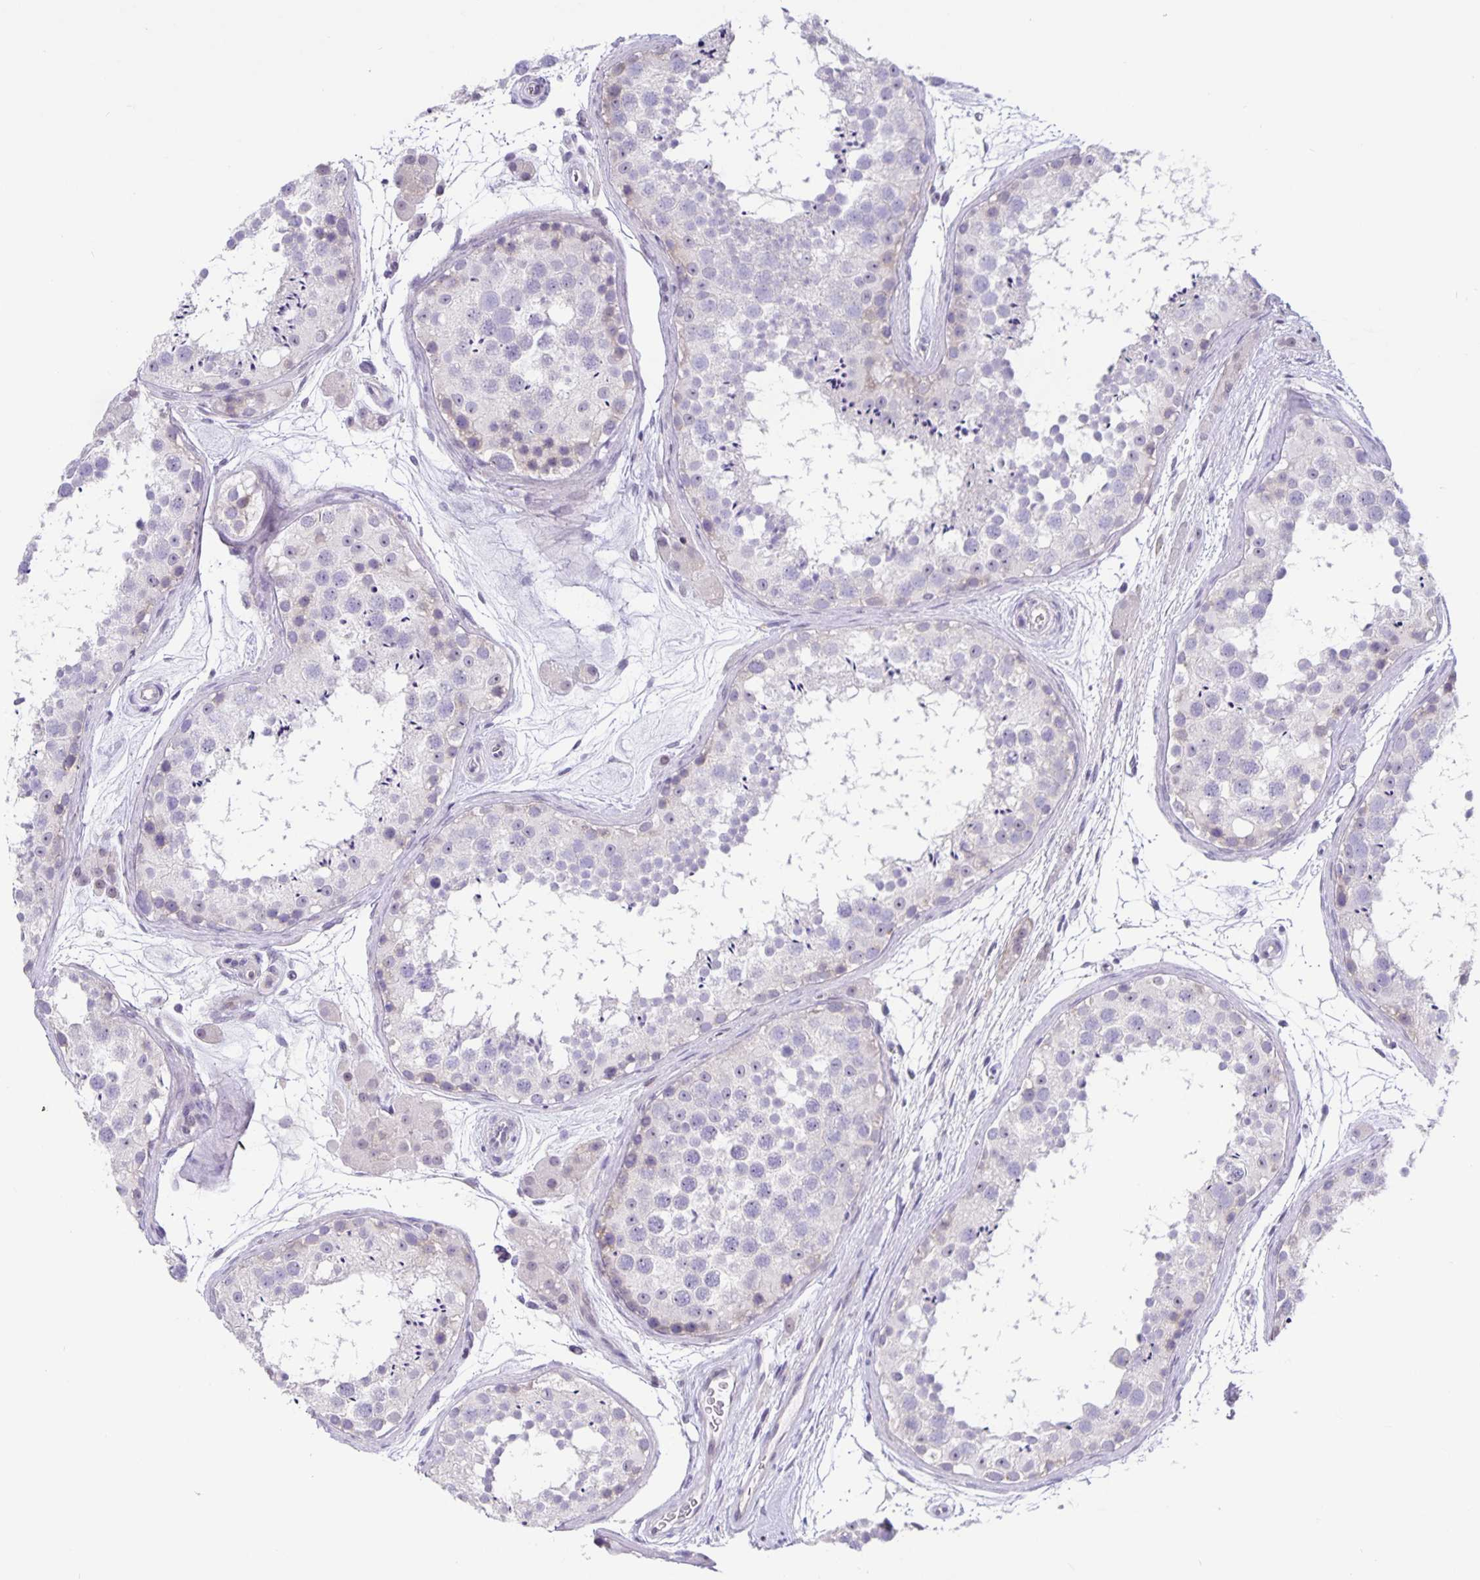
{"staining": {"intensity": "negative", "quantity": "none", "location": "none"}, "tissue": "testis", "cell_type": "Cells in seminiferous ducts", "image_type": "normal", "snomed": [{"axis": "morphology", "description": "Normal tissue, NOS"}, {"axis": "topography", "description": "Testis"}], "caption": "This is an immunohistochemistry (IHC) histopathology image of unremarkable testis. There is no expression in cells in seminiferous ducts.", "gene": "FOSL2", "patient": {"sex": "male", "age": 41}}